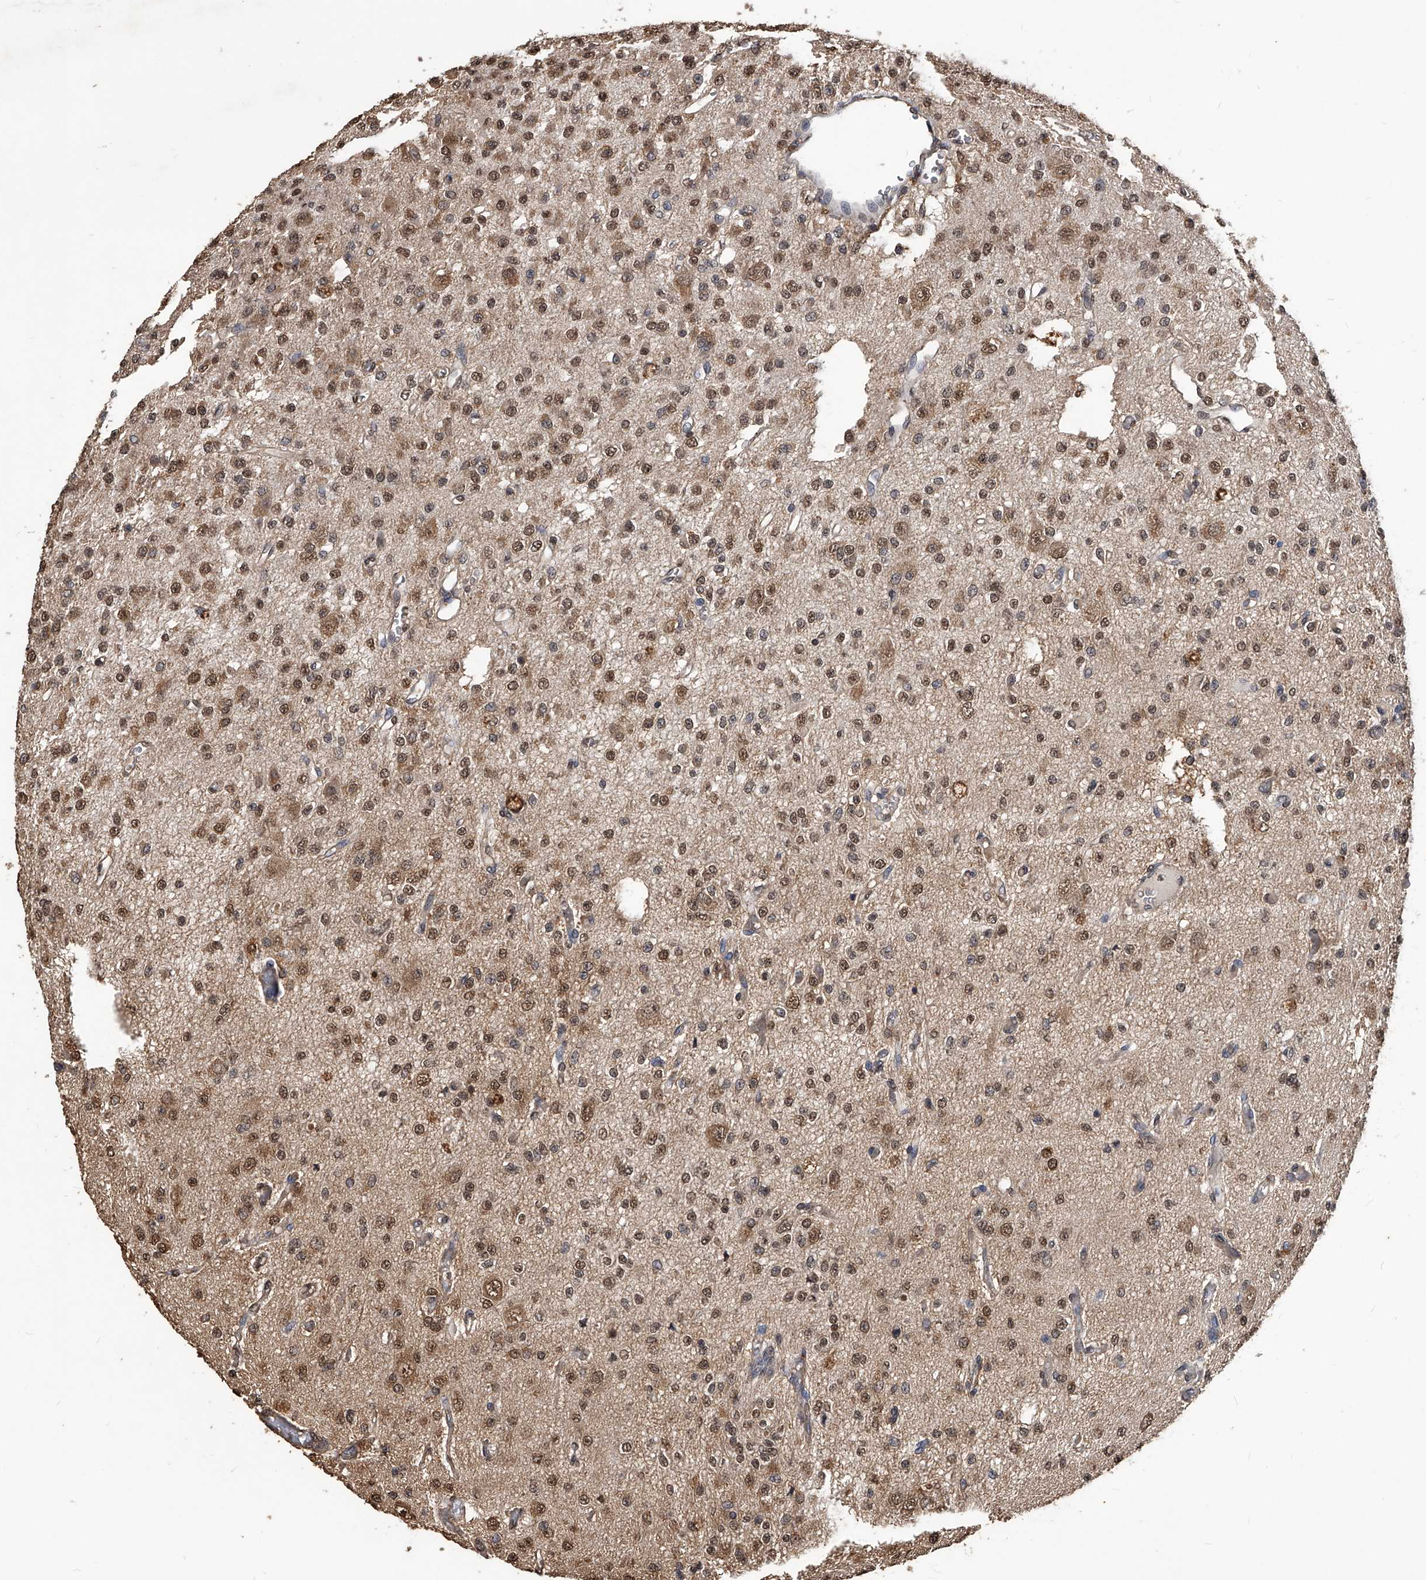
{"staining": {"intensity": "moderate", "quantity": ">75%", "location": "cytoplasmic/membranous,nuclear"}, "tissue": "glioma", "cell_type": "Tumor cells", "image_type": "cancer", "snomed": [{"axis": "morphology", "description": "Glioma, malignant, Low grade"}, {"axis": "topography", "description": "Brain"}], "caption": "A medium amount of moderate cytoplasmic/membranous and nuclear staining is present in approximately >75% of tumor cells in glioma tissue. (IHC, brightfield microscopy, high magnification).", "gene": "FBXL4", "patient": {"sex": "male", "age": 38}}